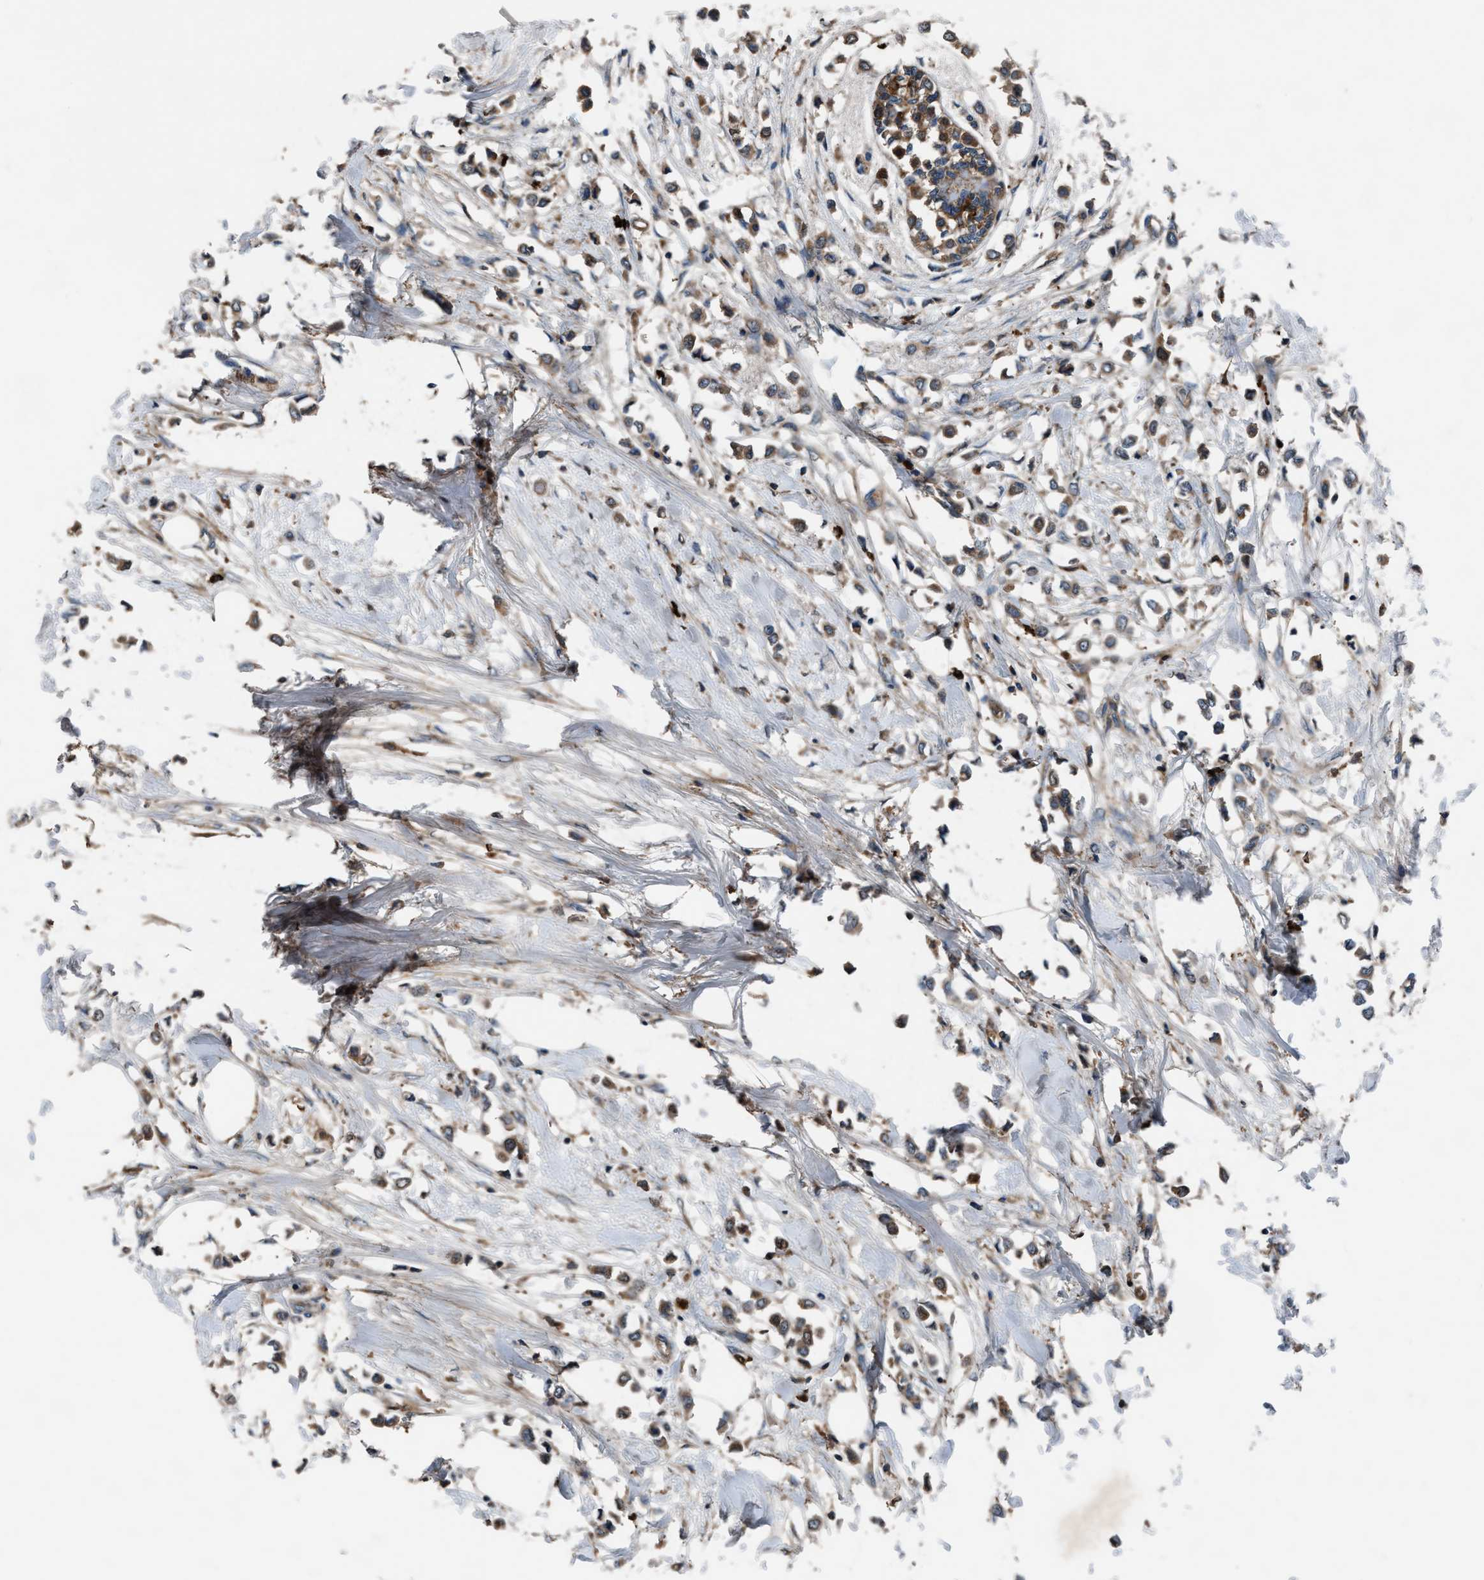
{"staining": {"intensity": "weak", "quantity": ">75%", "location": "cytoplasmic/membranous"}, "tissue": "breast cancer", "cell_type": "Tumor cells", "image_type": "cancer", "snomed": [{"axis": "morphology", "description": "Lobular carcinoma"}, {"axis": "topography", "description": "Breast"}], "caption": "Immunohistochemistry (IHC) (DAB (3,3'-diaminobenzidine)) staining of human breast lobular carcinoma displays weak cytoplasmic/membranous protein positivity in approximately >75% of tumor cells. Nuclei are stained in blue.", "gene": "FAM221A", "patient": {"sex": "female", "age": 51}}